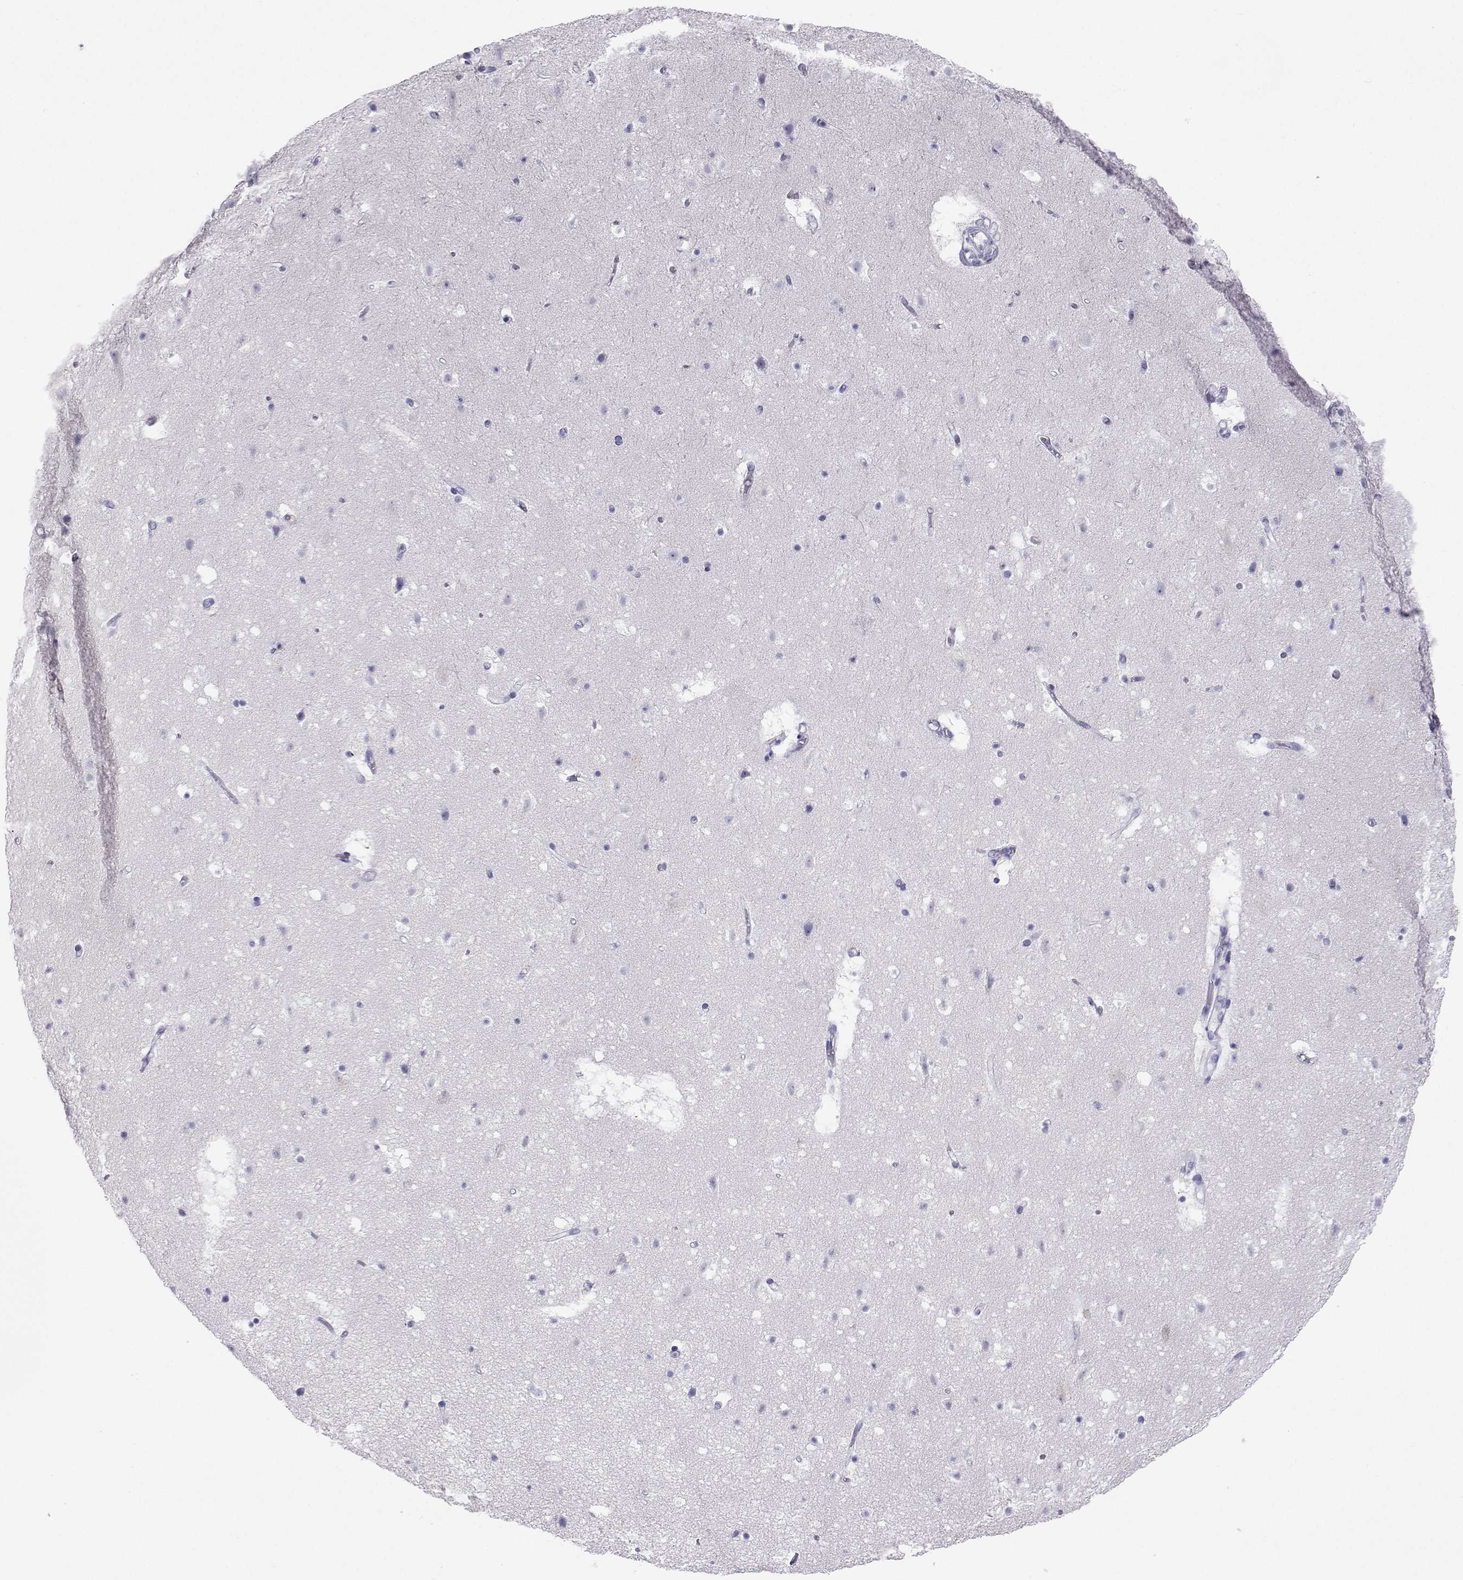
{"staining": {"intensity": "negative", "quantity": "none", "location": "none"}, "tissue": "cerebral cortex", "cell_type": "Endothelial cells", "image_type": "normal", "snomed": [{"axis": "morphology", "description": "Normal tissue, NOS"}, {"axis": "topography", "description": "Cerebral cortex"}], "caption": "Endothelial cells show no significant protein positivity in benign cerebral cortex.", "gene": "PLIN4", "patient": {"sex": "female", "age": 42}}